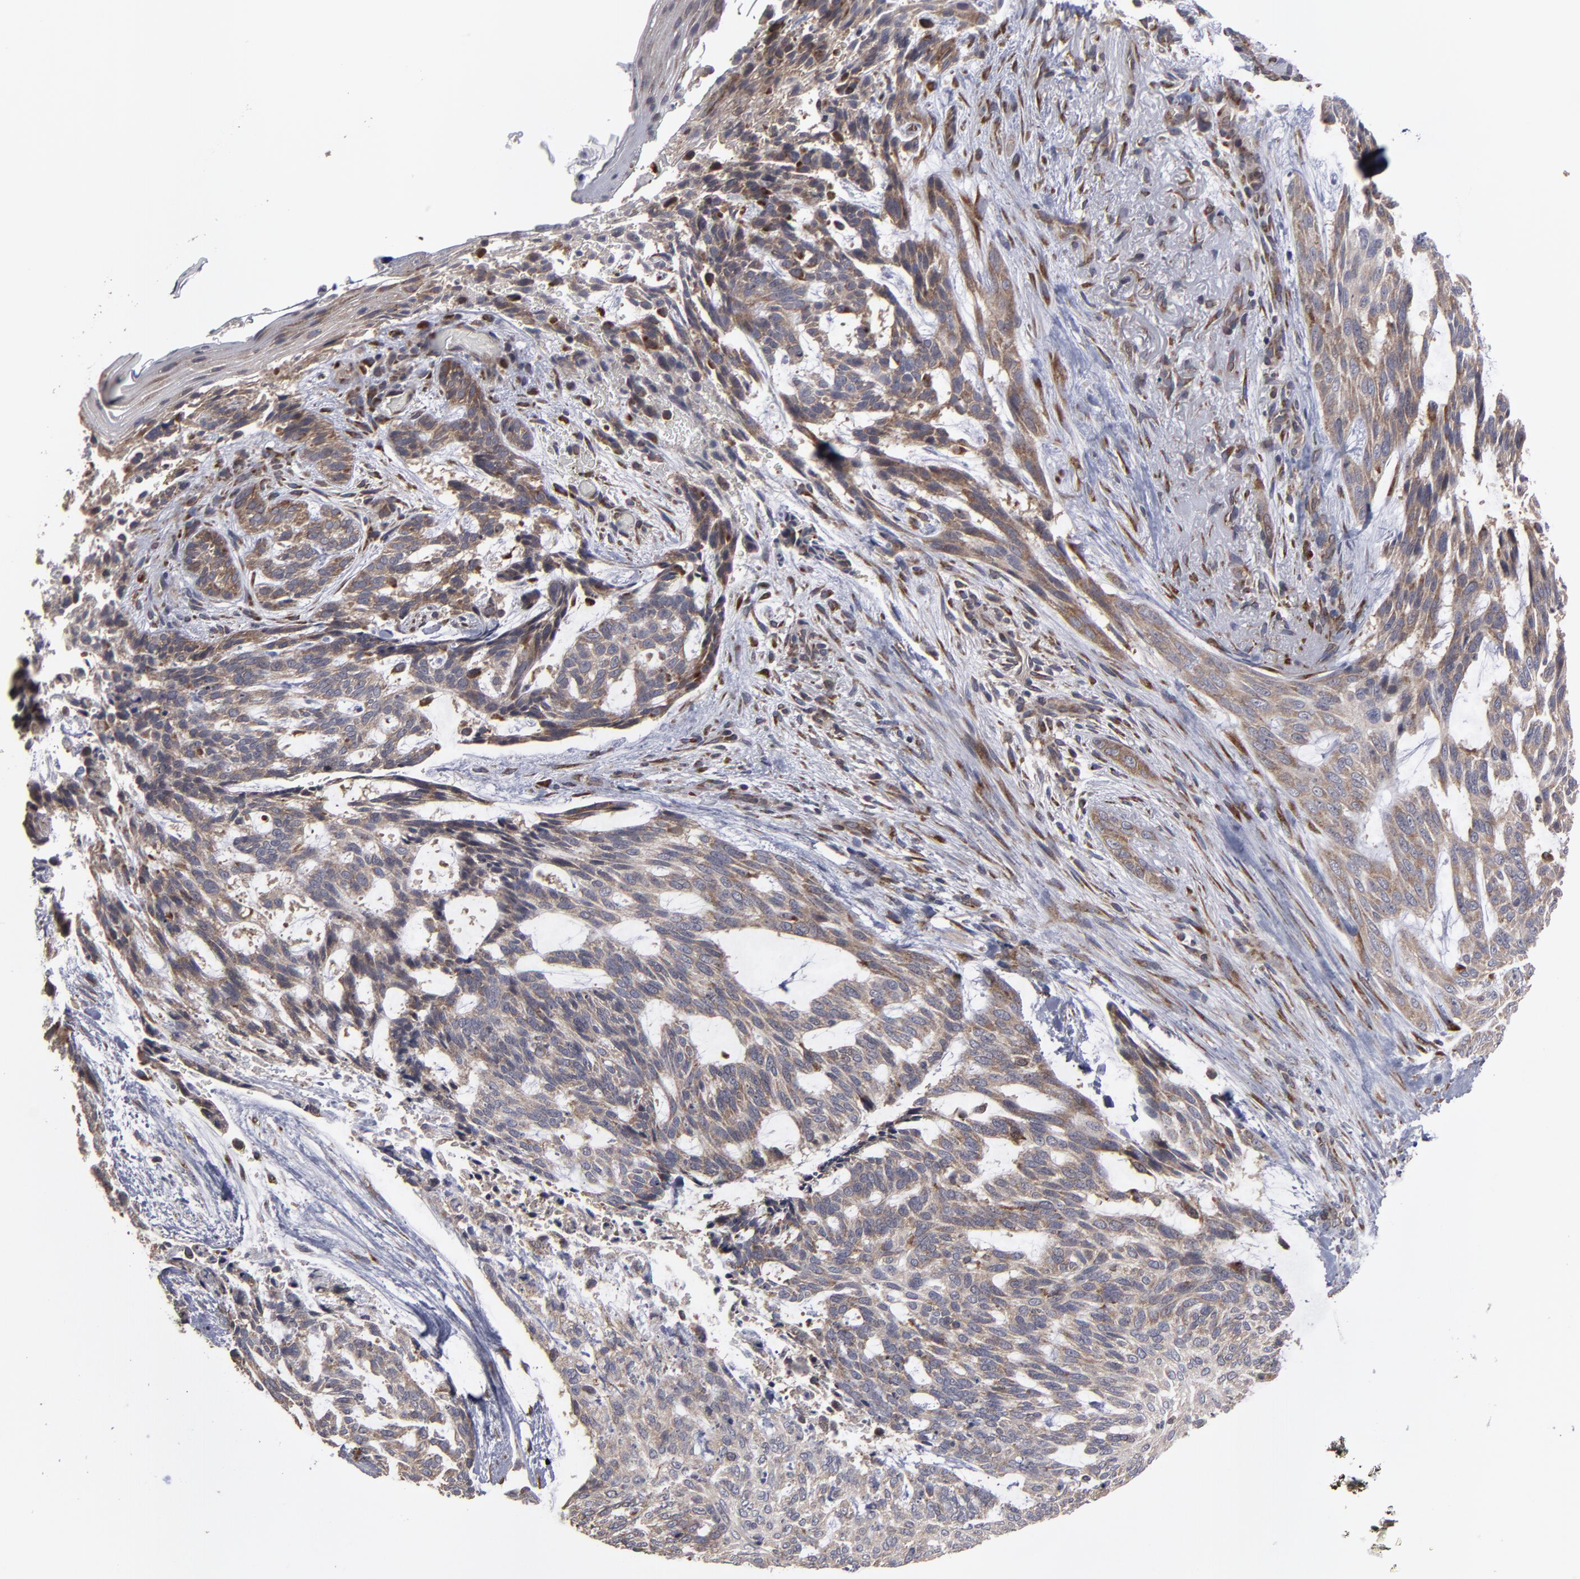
{"staining": {"intensity": "weak", "quantity": ">75%", "location": "cytoplasmic/membranous"}, "tissue": "skin cancer", "cell_type": "Tumor cells", "image_type": "cancer", "snomed": [{"axis": "morphology", "description": "Normal tissue, NOS"}, {"axis": "morphology", "description": "Basal cell carcinoma"}, {"axis": "topography", "description": "Skin"}], "caption": "Tumor cells demonstrate low levels of weak cytoplasmic/membranous expression in about >75% of cells in skin cancer (basal cell carcinoma). Nuclei are stained in blue.", "gene": "SND1", "patient": {"sex": "female", "age": 71}}